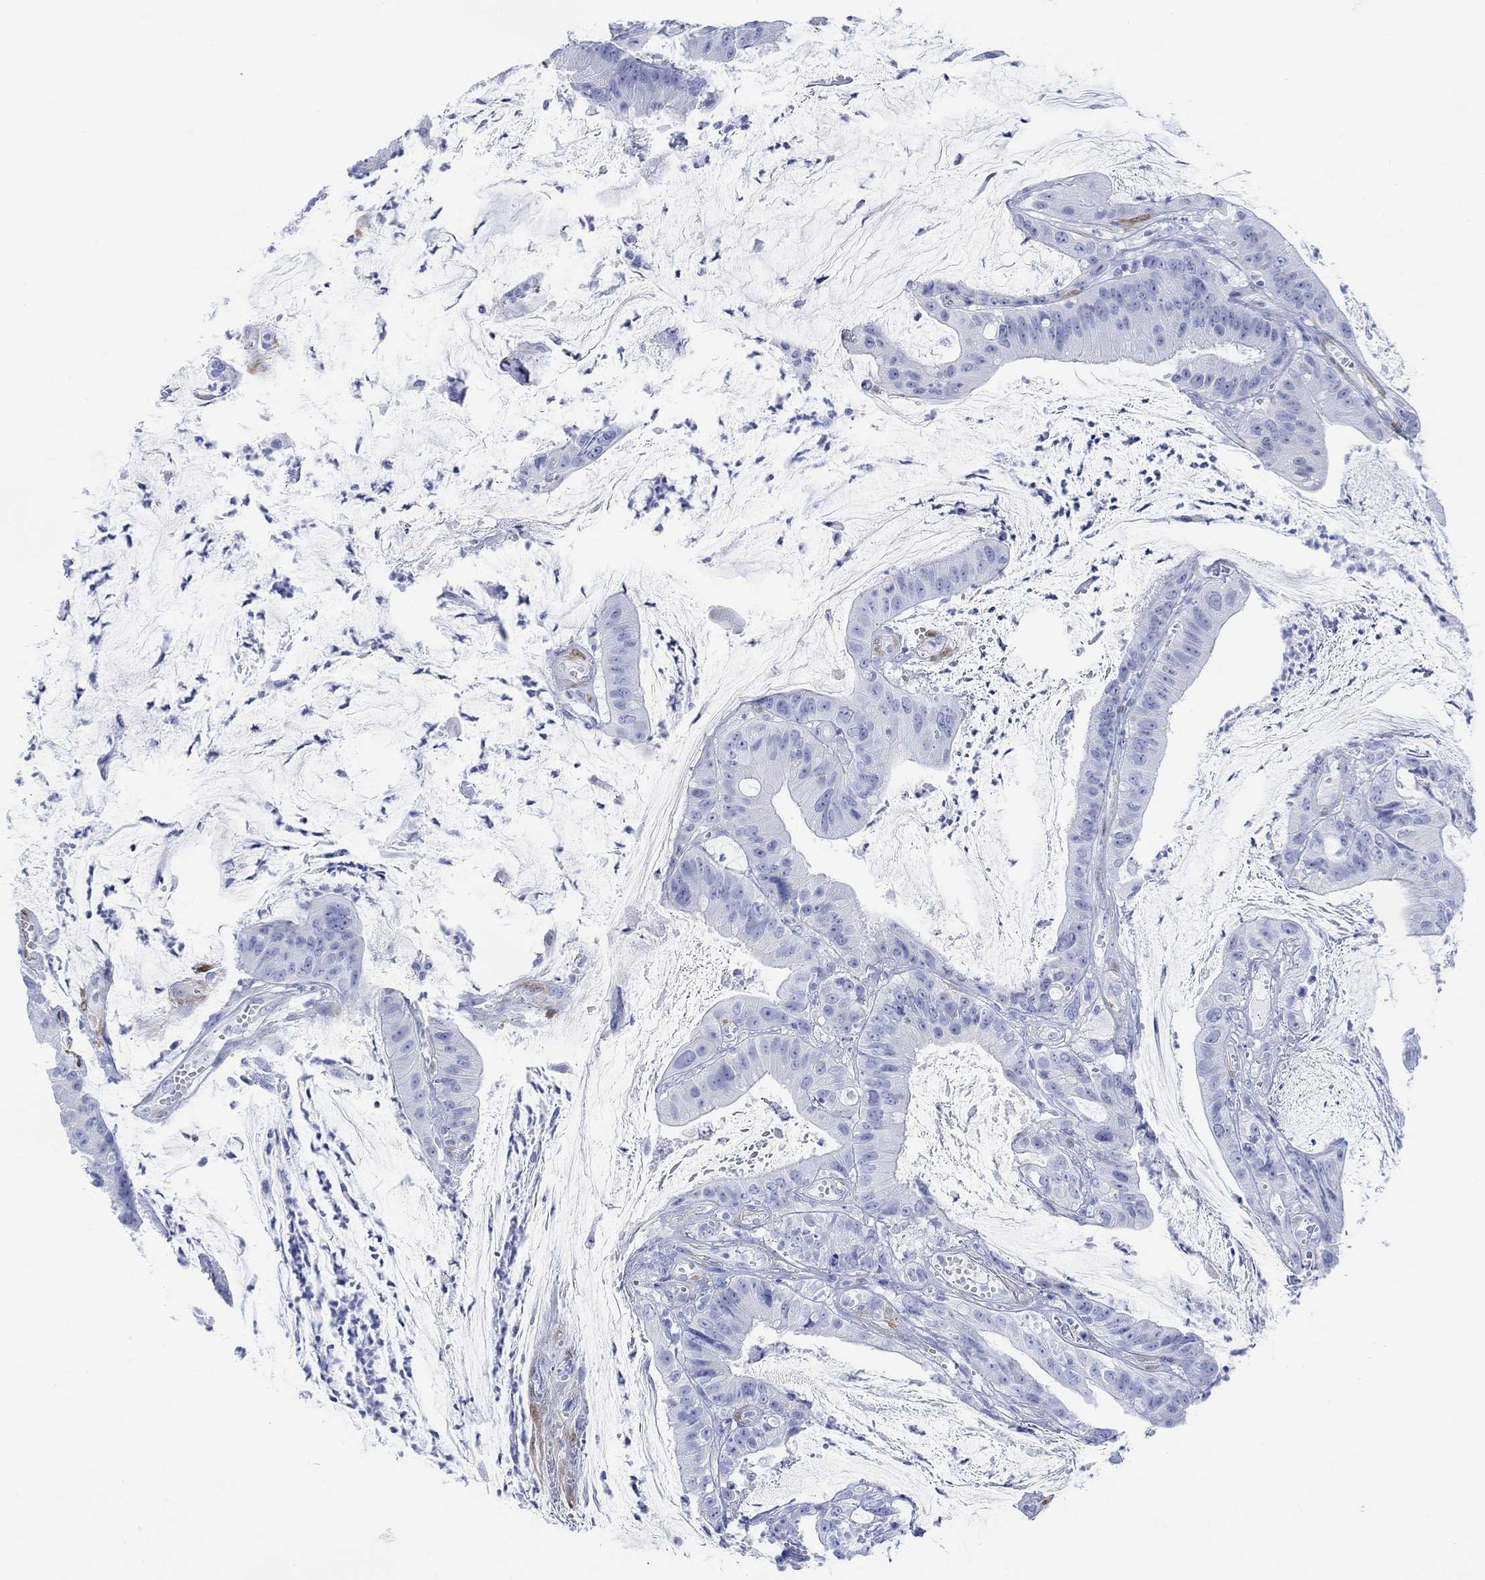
{"staining": {"intensity": "negative", "quantity": "none", "location": "none"}, "tissue": "colorectal cancer", "cell_type": "Tumor cells", "image_type": "cancer", "snomed": [{"axis": "morphology", "description": "Adenocarcinoma, NOS"}, {"axis": "topography", "description": "Colon"}], "caption": "Human colorectal adenocarcinoma stained for a protein using immunohistochemistry shows no staining in tumor cells.", "gene": "TPPP3", "patient": {"sex": "female", "age": 69}}